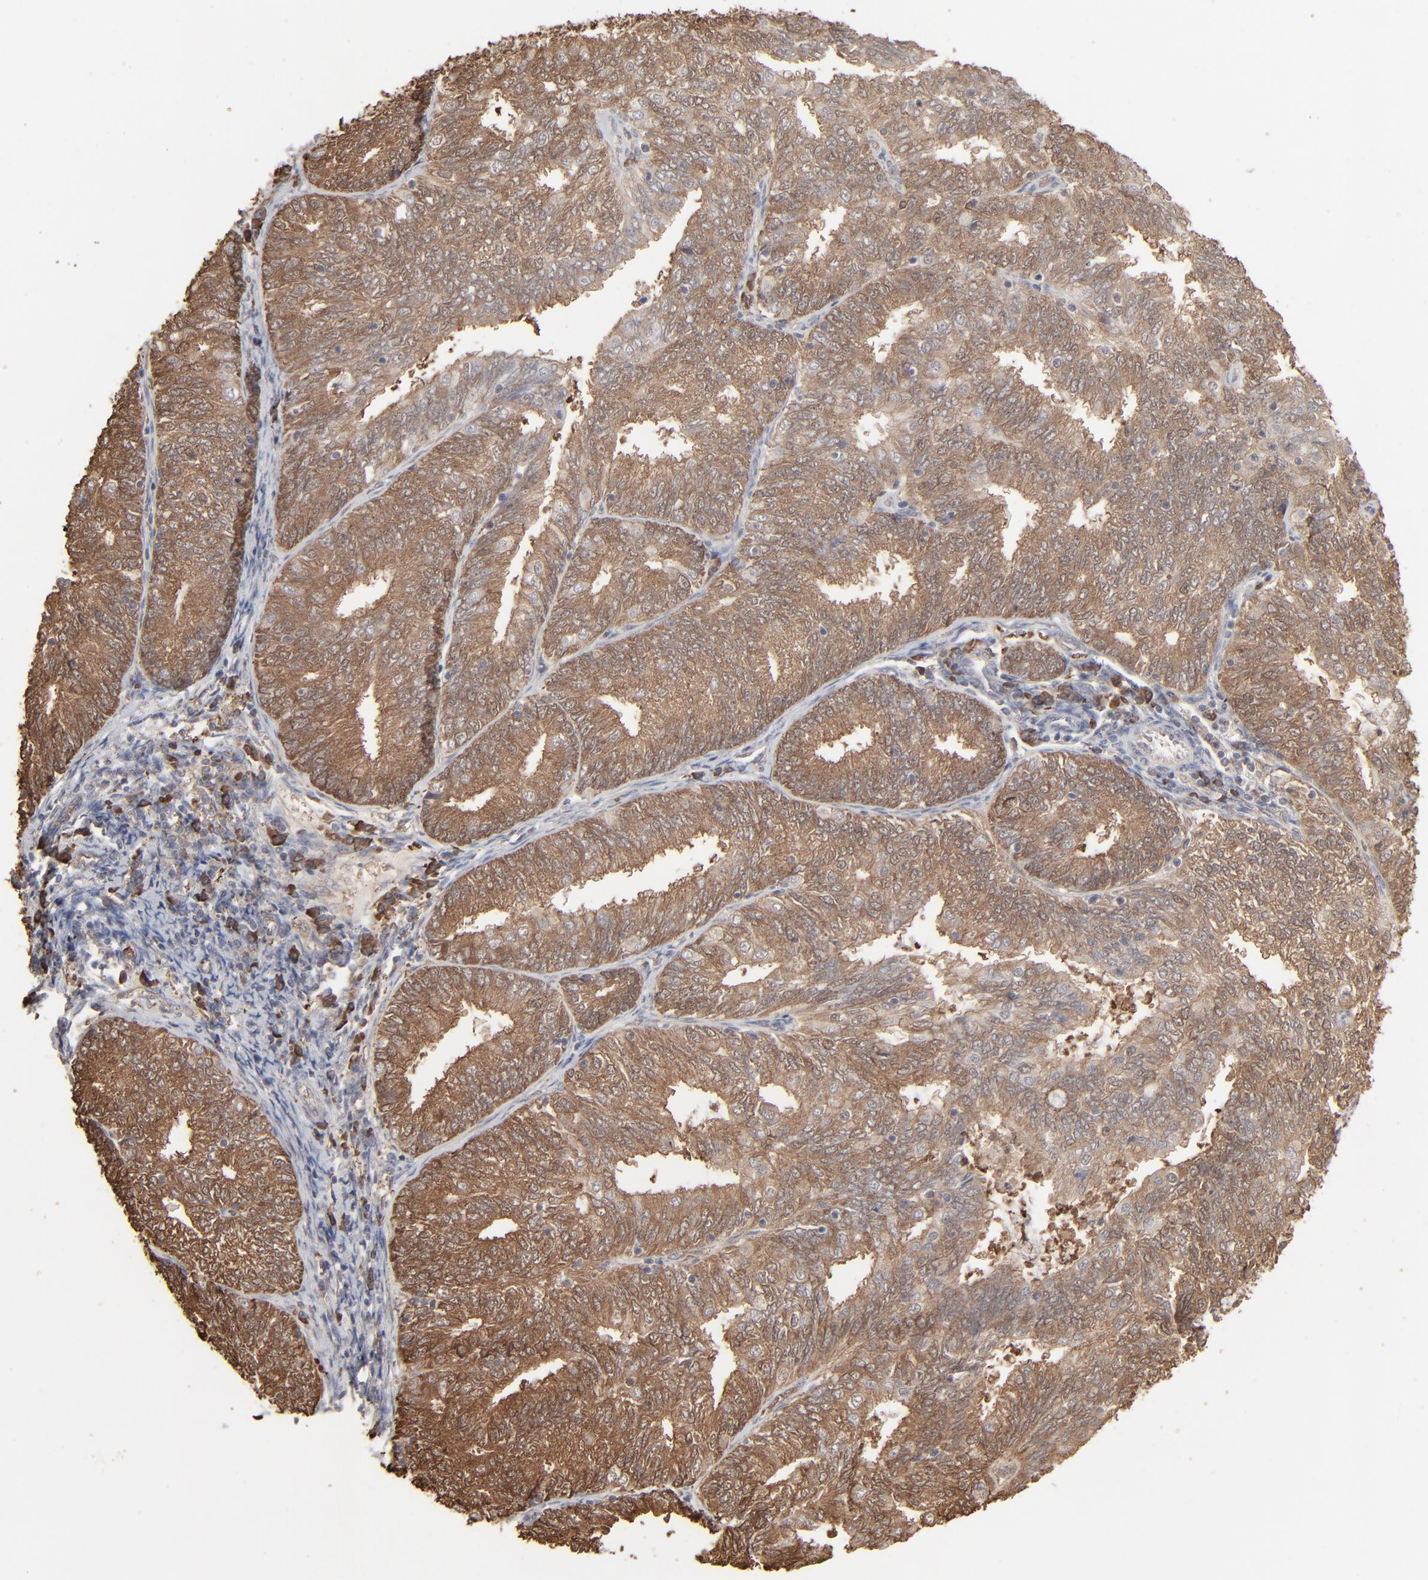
{"staining": {"intensity": "strong", "quantity": ">75%", "location": "cytoplasmic/membranous"}, "tissue": "endometrial cancer", "cell_type": "Tumor cells", "image_type": "cancer", "snomed": [{"axis": "morphology", "description": "Adenocarcinoma, NOS"}, {"axis": "topography", "description": "Endometrium"}], "caption": "A high-resolution photomicrograph shows IHC staining of endometrial adenocarcinoma, which exhibits strong cytoplasmic/membranous expression in approximately >75% of tumor cells.", "gene": "NME1-NME2", "patient": {"sex": "female", "age": 69}}